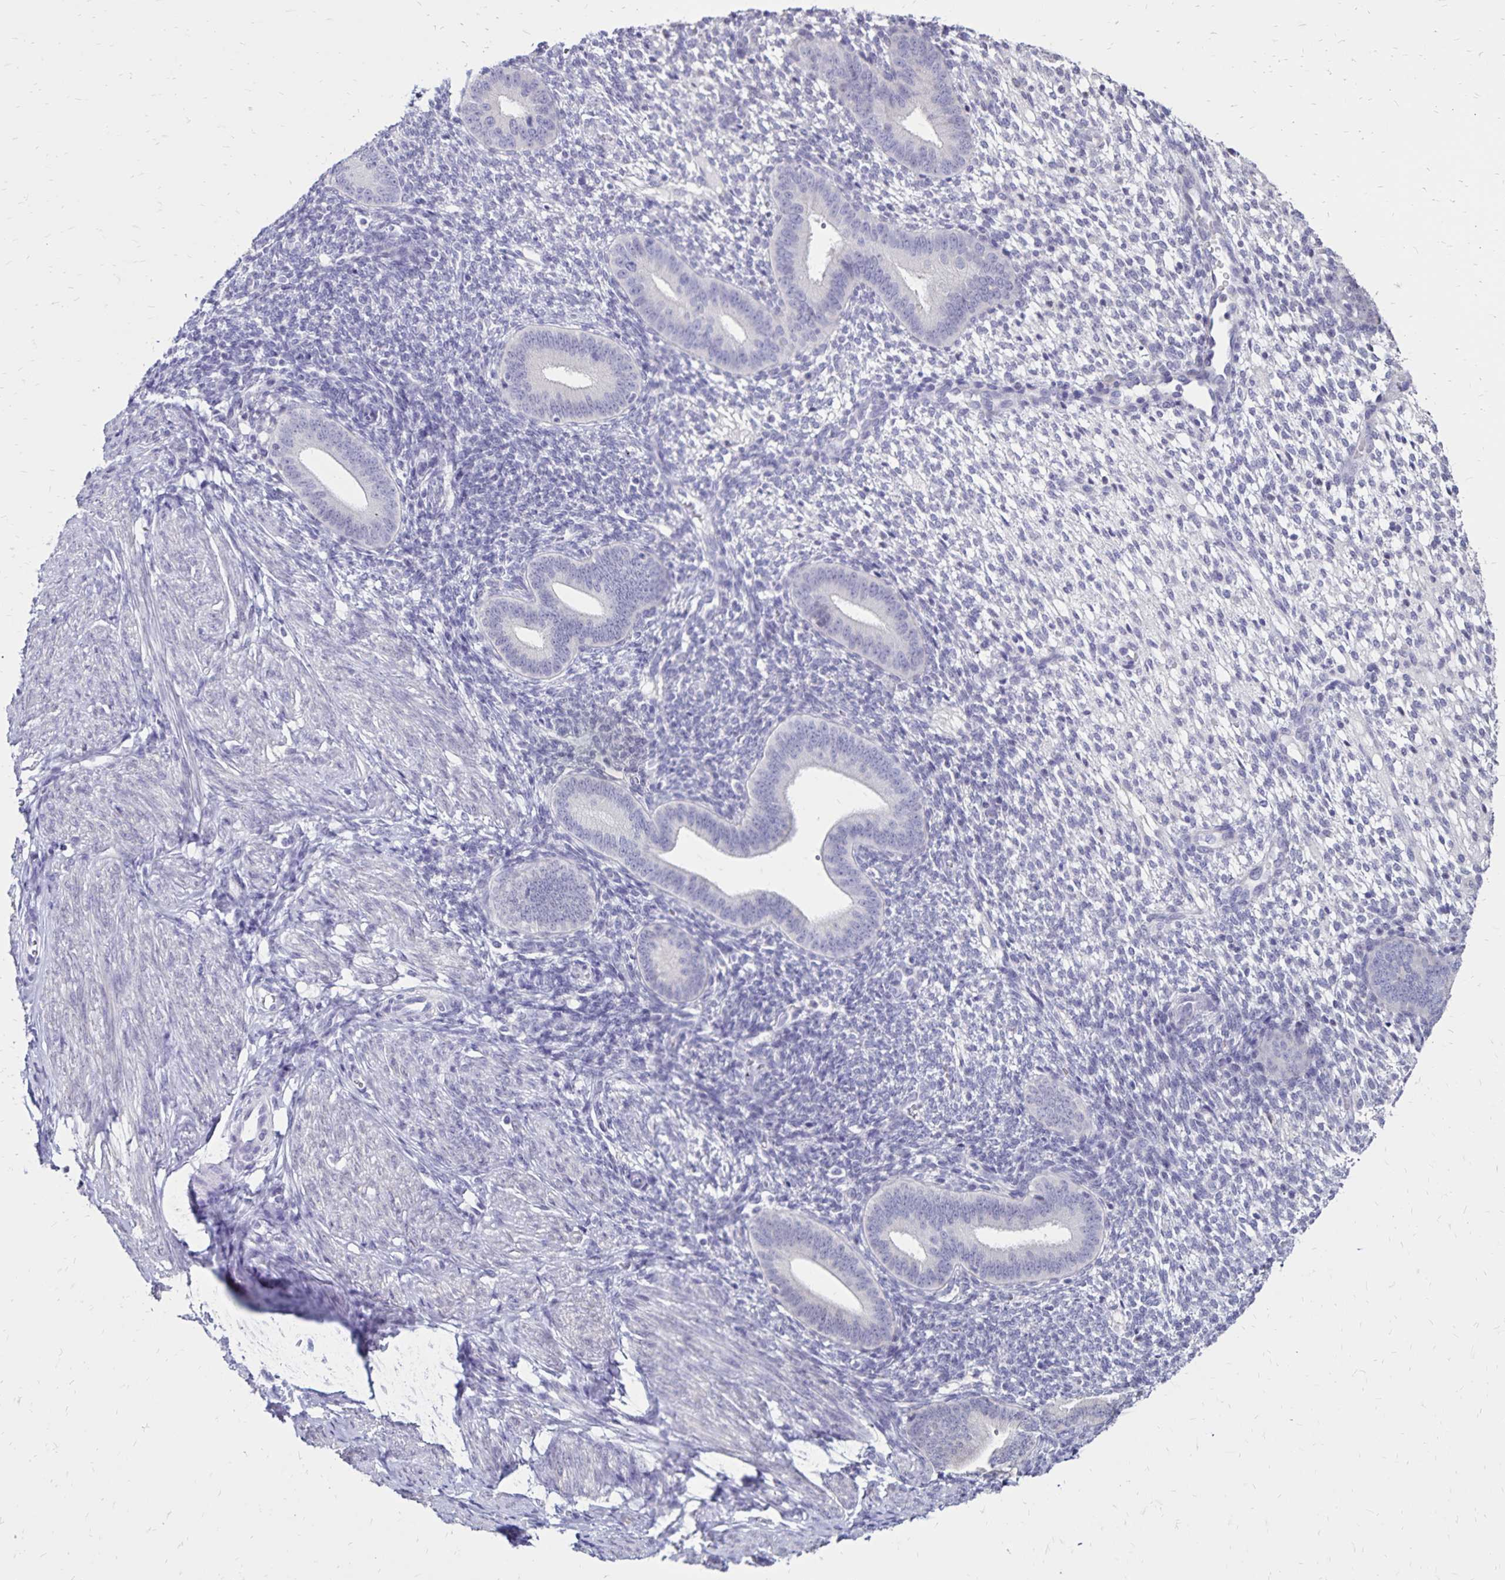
{"staining": {"intensity": "negative", "quantity": "none", "location": "none"}, "tissue": "endometrium", "cell_type": "Cells in endometrial stroma", "image_type": "normal", "snomed": [{"axis": "morphology", "description": "Normal tissue, NOS"}, {"axis": "topography", "description": "Endometrium"}], "caption": "Immunohistochemistry histopathology image of unremarkable endometrium: human endometrium stained with DAB displays no significant protein staining in cells in endometrial stroma.", "gene": "SH3GL3", "patient": {"sex": "female", "age": 40}}